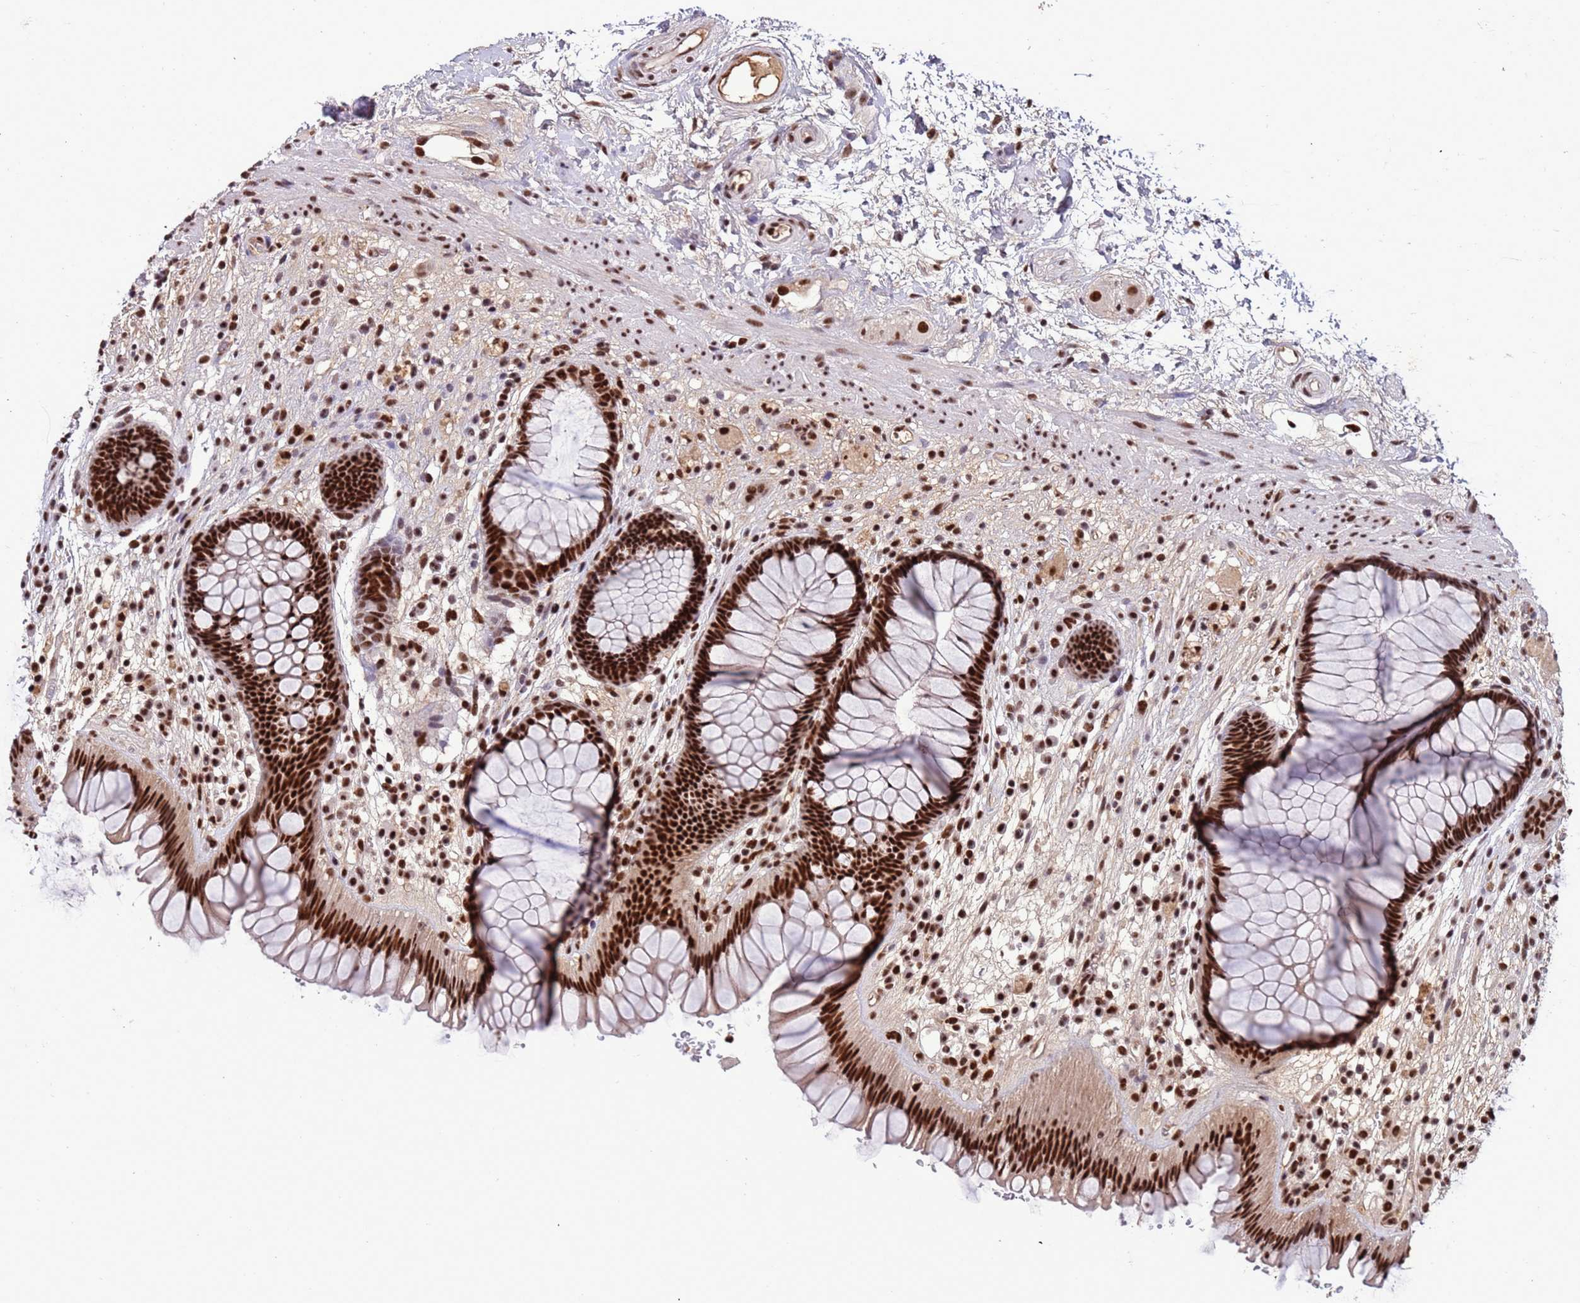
{"staining": {"intensity": "strong", "quantity": ">75%", "location": "nuclear"}, "tissue": "rectum", "cell_type": "Glandular cells", "image_type": "normal", "snomed": [{"axis": "morphology", "description": "Normal tissue, NOS"}, {"axis": "topography", "description": "Rectum"}], "caption": "Immunohistochemistry histopathology image of benign rectum: rectum stained using IHC reveals high levels of strong protein expression localized specifically in the nuclear of glandular cells, appearing as a nuclear brown color.", "gene": "SRRT", "patient": {"sex": "male", "age": 51}}